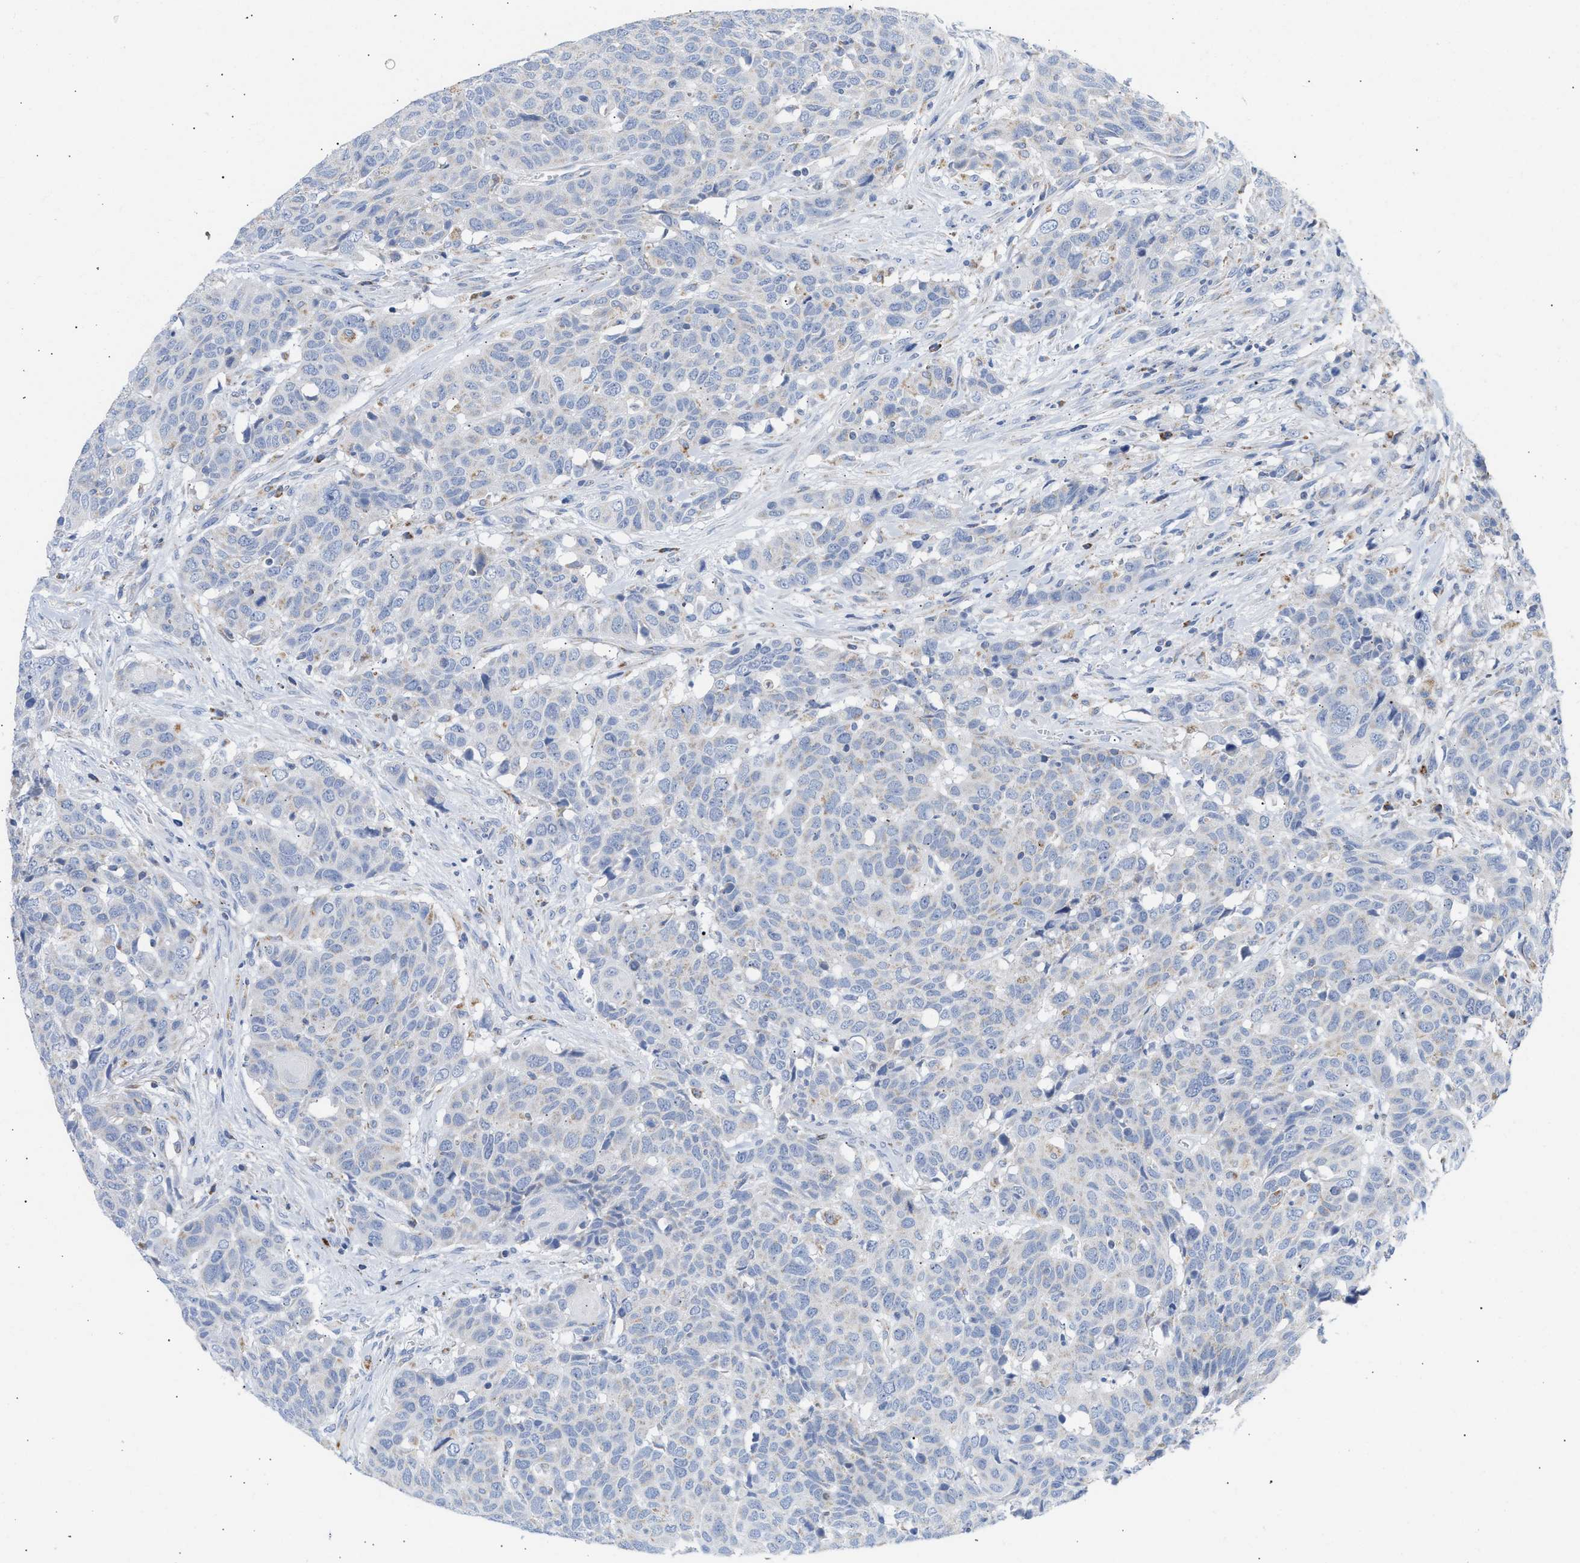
{"staining": {"intensity": "negative", "quantity": "none", "location": "none"}, "tissue": "head and neck cancer", "cell_type": "Tumor cells", "image_type": "cancer", "snomed": [{"axis": "morphology", "description": "Squamous cell carcinoma, NOS"}, {"axis": "topography", "description": "Head-Neck"}], "caption": "Immunohistochemistry (IHC) histopathology image of neoplastic tissue: squamous cell carcinoma (head and neck) stained with DAB (3,3'-diaminobenzidine) exhibits no significant protein expression in tumor cells.", "gene": "ACOT13", "patient": {"sex": "male", "age": 66}}